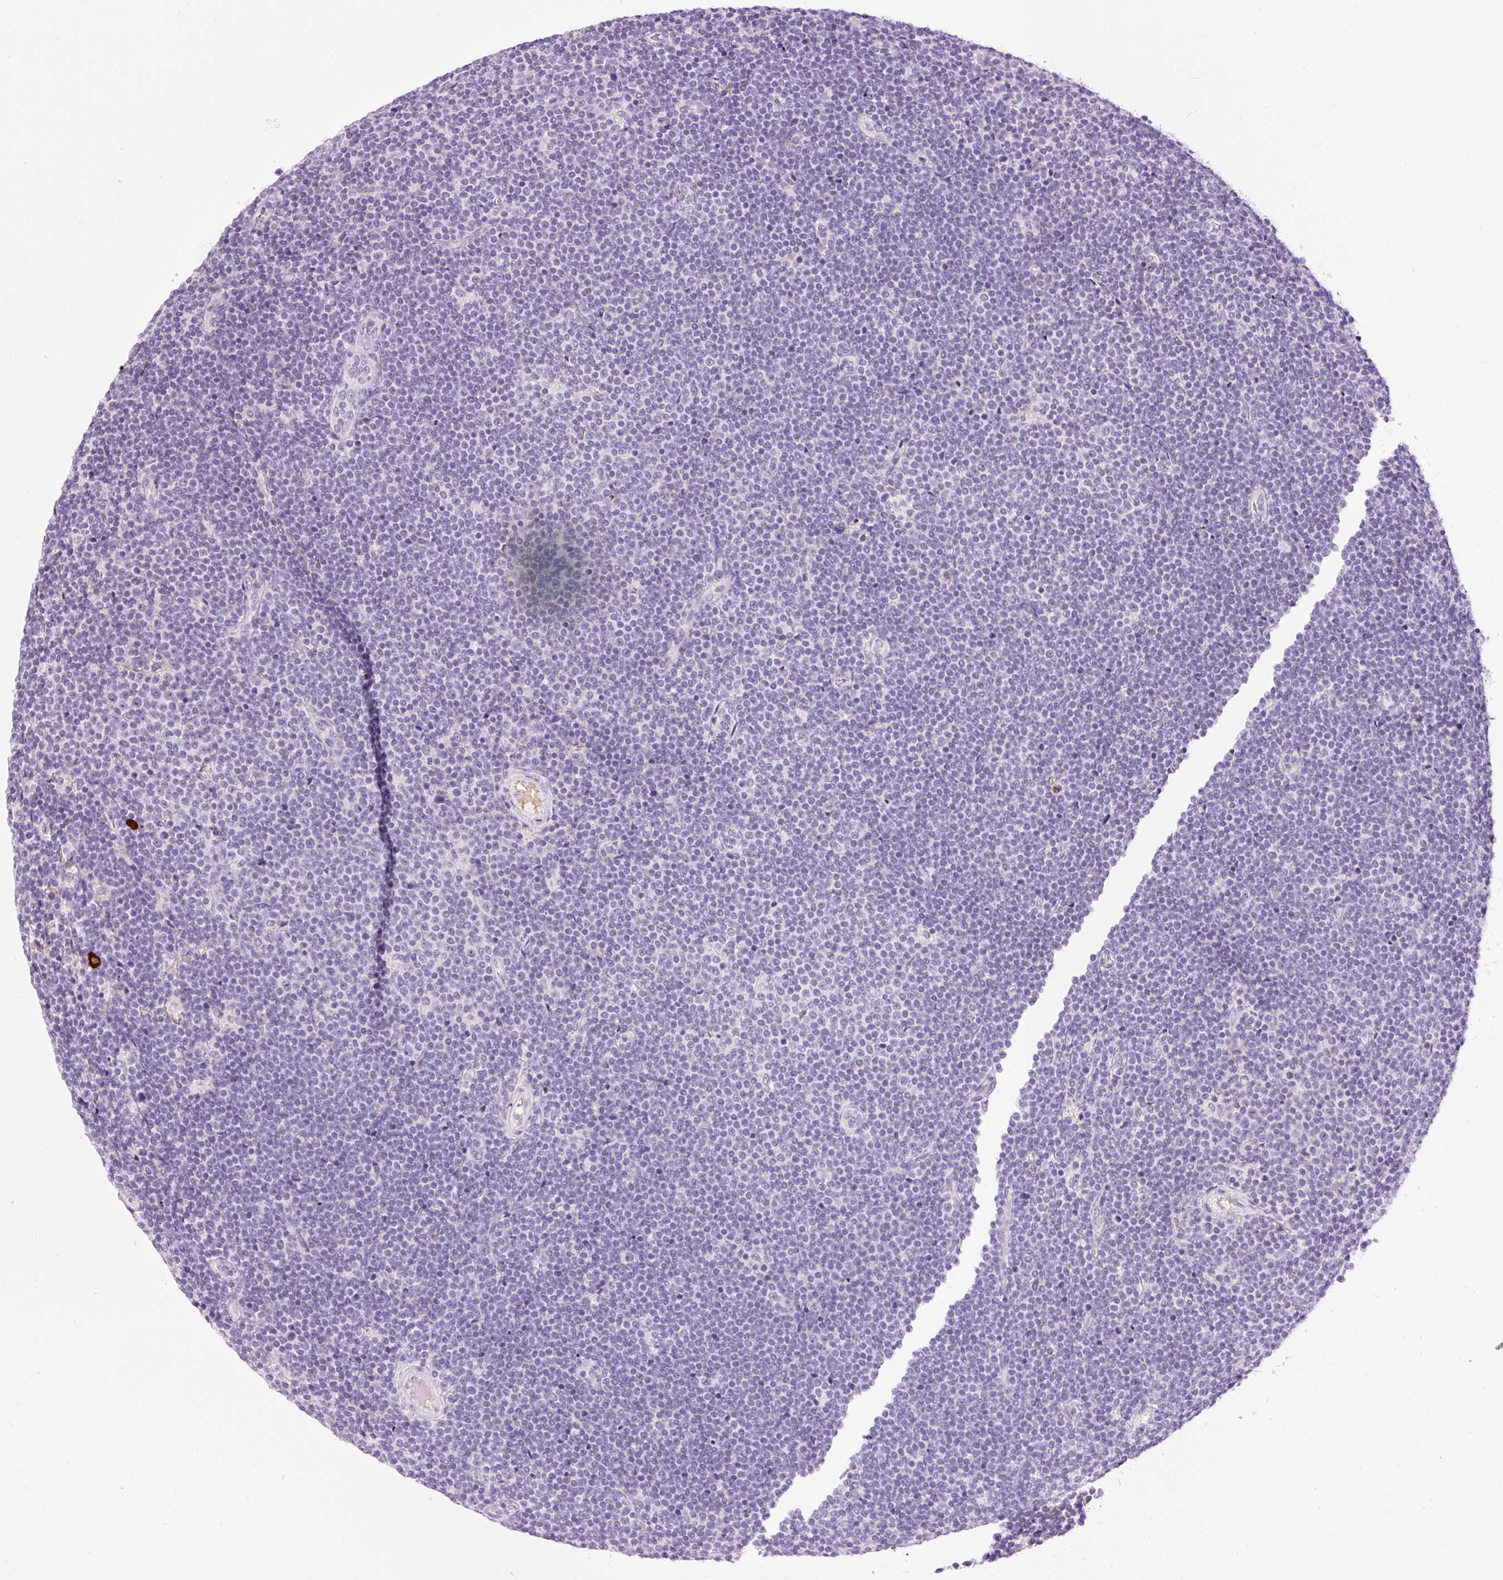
{"staining": {"intensity": "negative", "quantity": "none", "location": "none"}, "tissue": "lymphoma", "cell_type": "Tumor cells", "image_type": "cancer", "snomed": [{"axis": "morphology", "description": "Malignant lymphoma, non-Hodgkin's type, Low grade"}, {"axis": "topography", "description": "Lymph node"}], "caption": "The micrograph displays no staining of tumor cells in lymphoma.", "gene": "PRPF38B", "patient": {"sex": "male", "age": 48}}